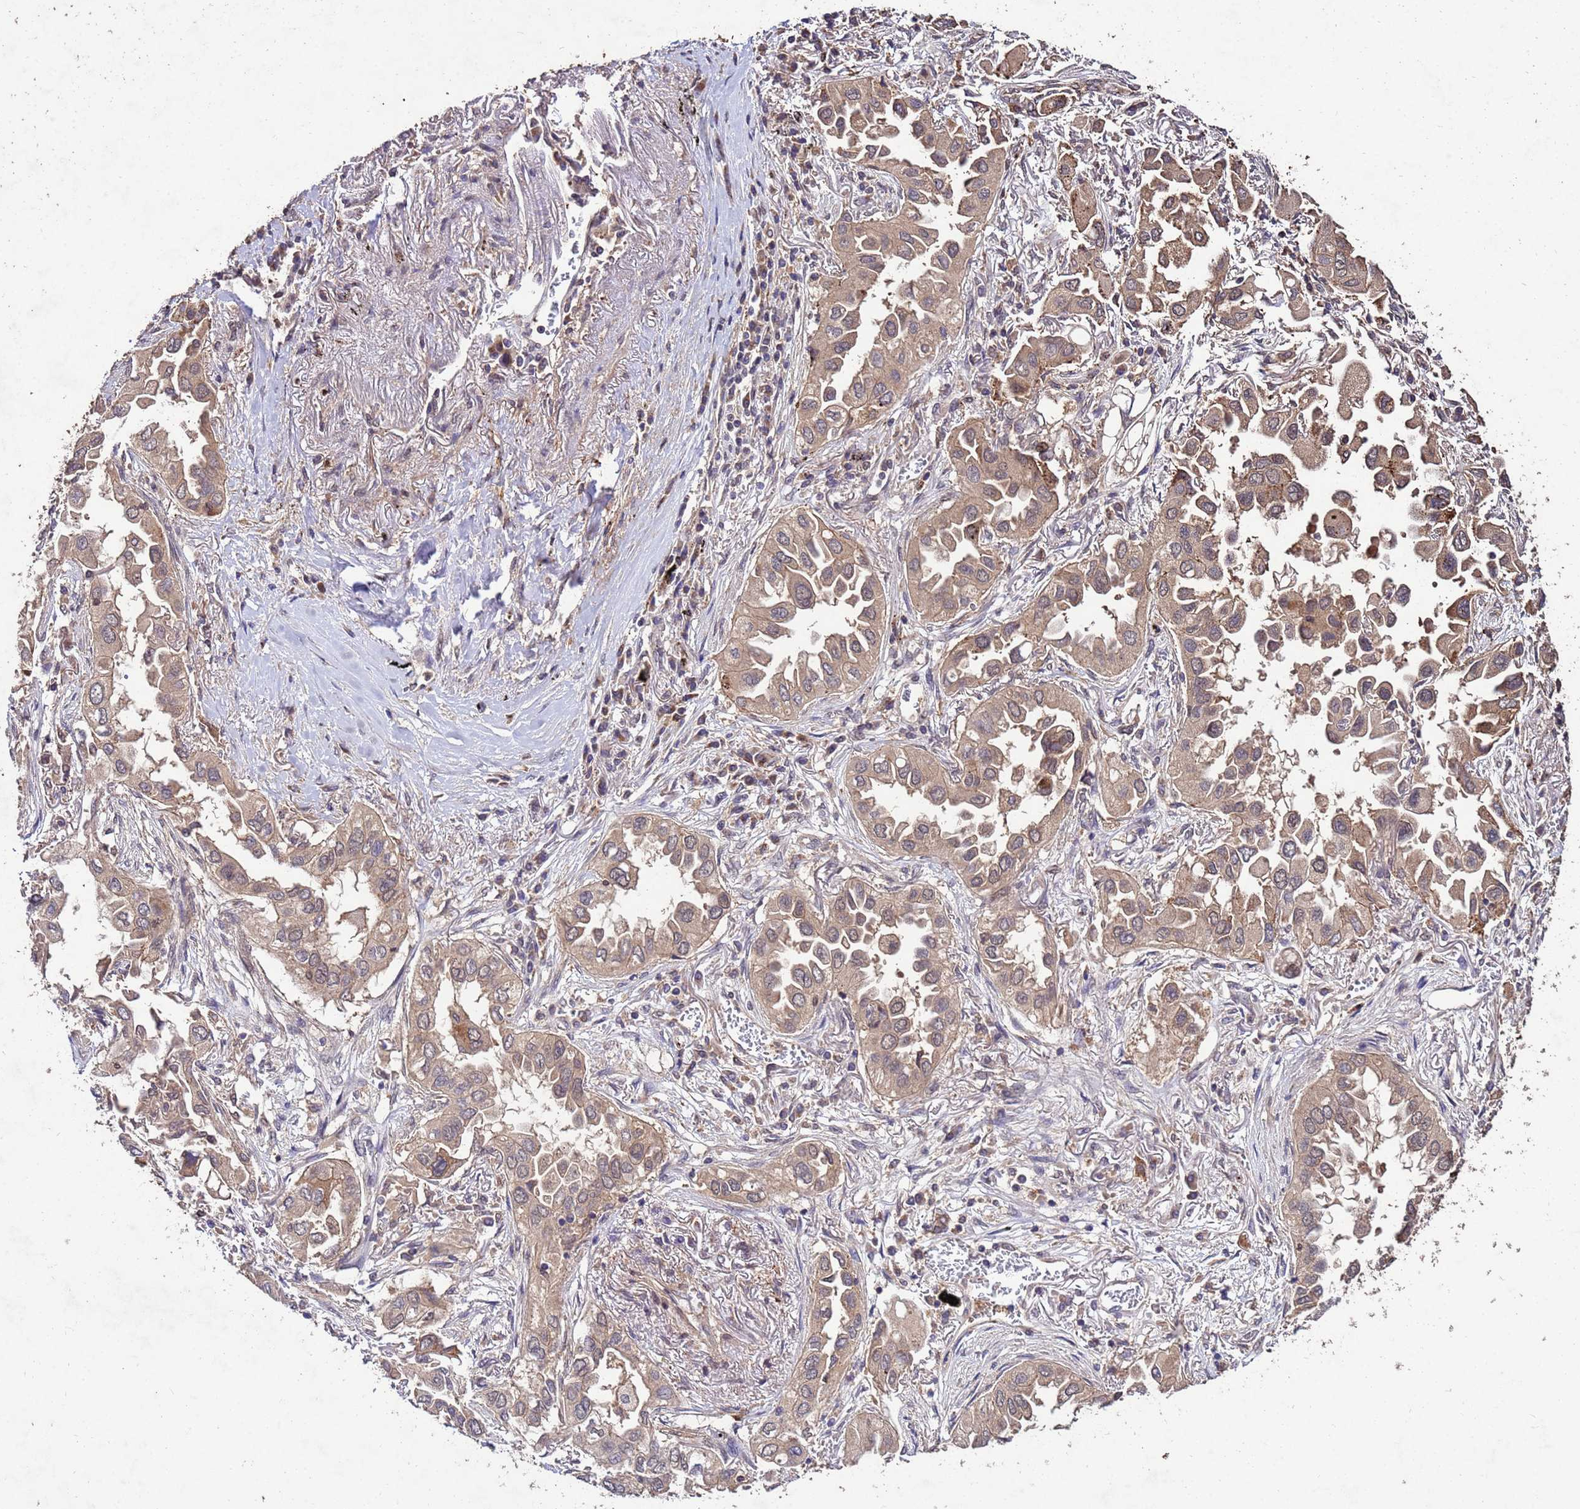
{"staining": {"intensity": "weak", "quantity": ">75%", "location": "cytoplasmic/membranous"}, "tissue": "lung cancer", "cell_type": "Tumor cells", "image_type": "cancer", "snomed": [{"axis": "morphology", "description": "Adenocarcinoma, NOS"}, {"axis": "topography", "description": "Lung"}], "caption": "About >75% of tumor cells in lung cancer (adenocarcinoma) reveal weak cytoplasmic/membranous protein expression as visualized by brown immunohistochemical staining.", "gene": "TOR4A", "patient": {"sex": "female", "age": 76}}